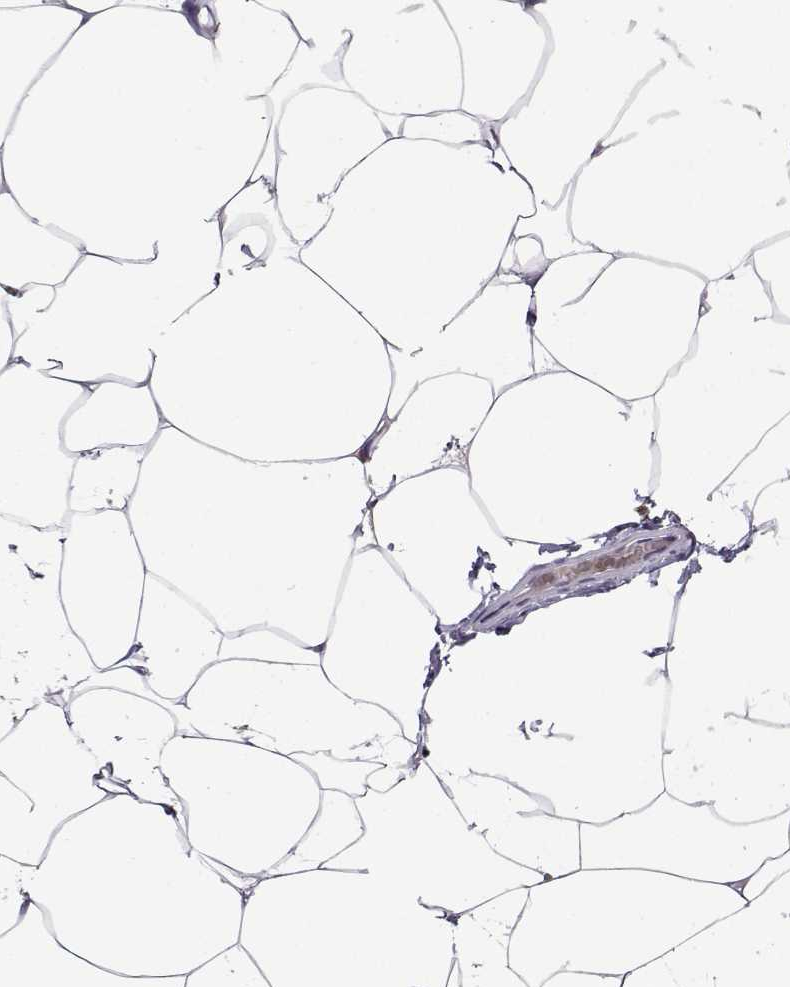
{"staining": {"intensity": "negative", "quantity": "none", "location": "none"}, "tissue": "breast", "cell_type": "Adipocytes", "image_type": "normal", "snomed": [{"axis": "morphology", "description": "Normal tissue, NOS"}, {"axis": "topography", "description": "Breast"}], "caption": "IHC micrograph of benign breast stained for a protein (brown), which displays no positivity in adipocytes. (Stains: DAB (3,3'-diaminobenzidine) immunohistochemistry (IHC) with hematoxylin counter stain, Microscopy: brightfield microscopy at high magnification).", "gene": "DOCK10", "patient": {"sex": "female", "age": 32}}